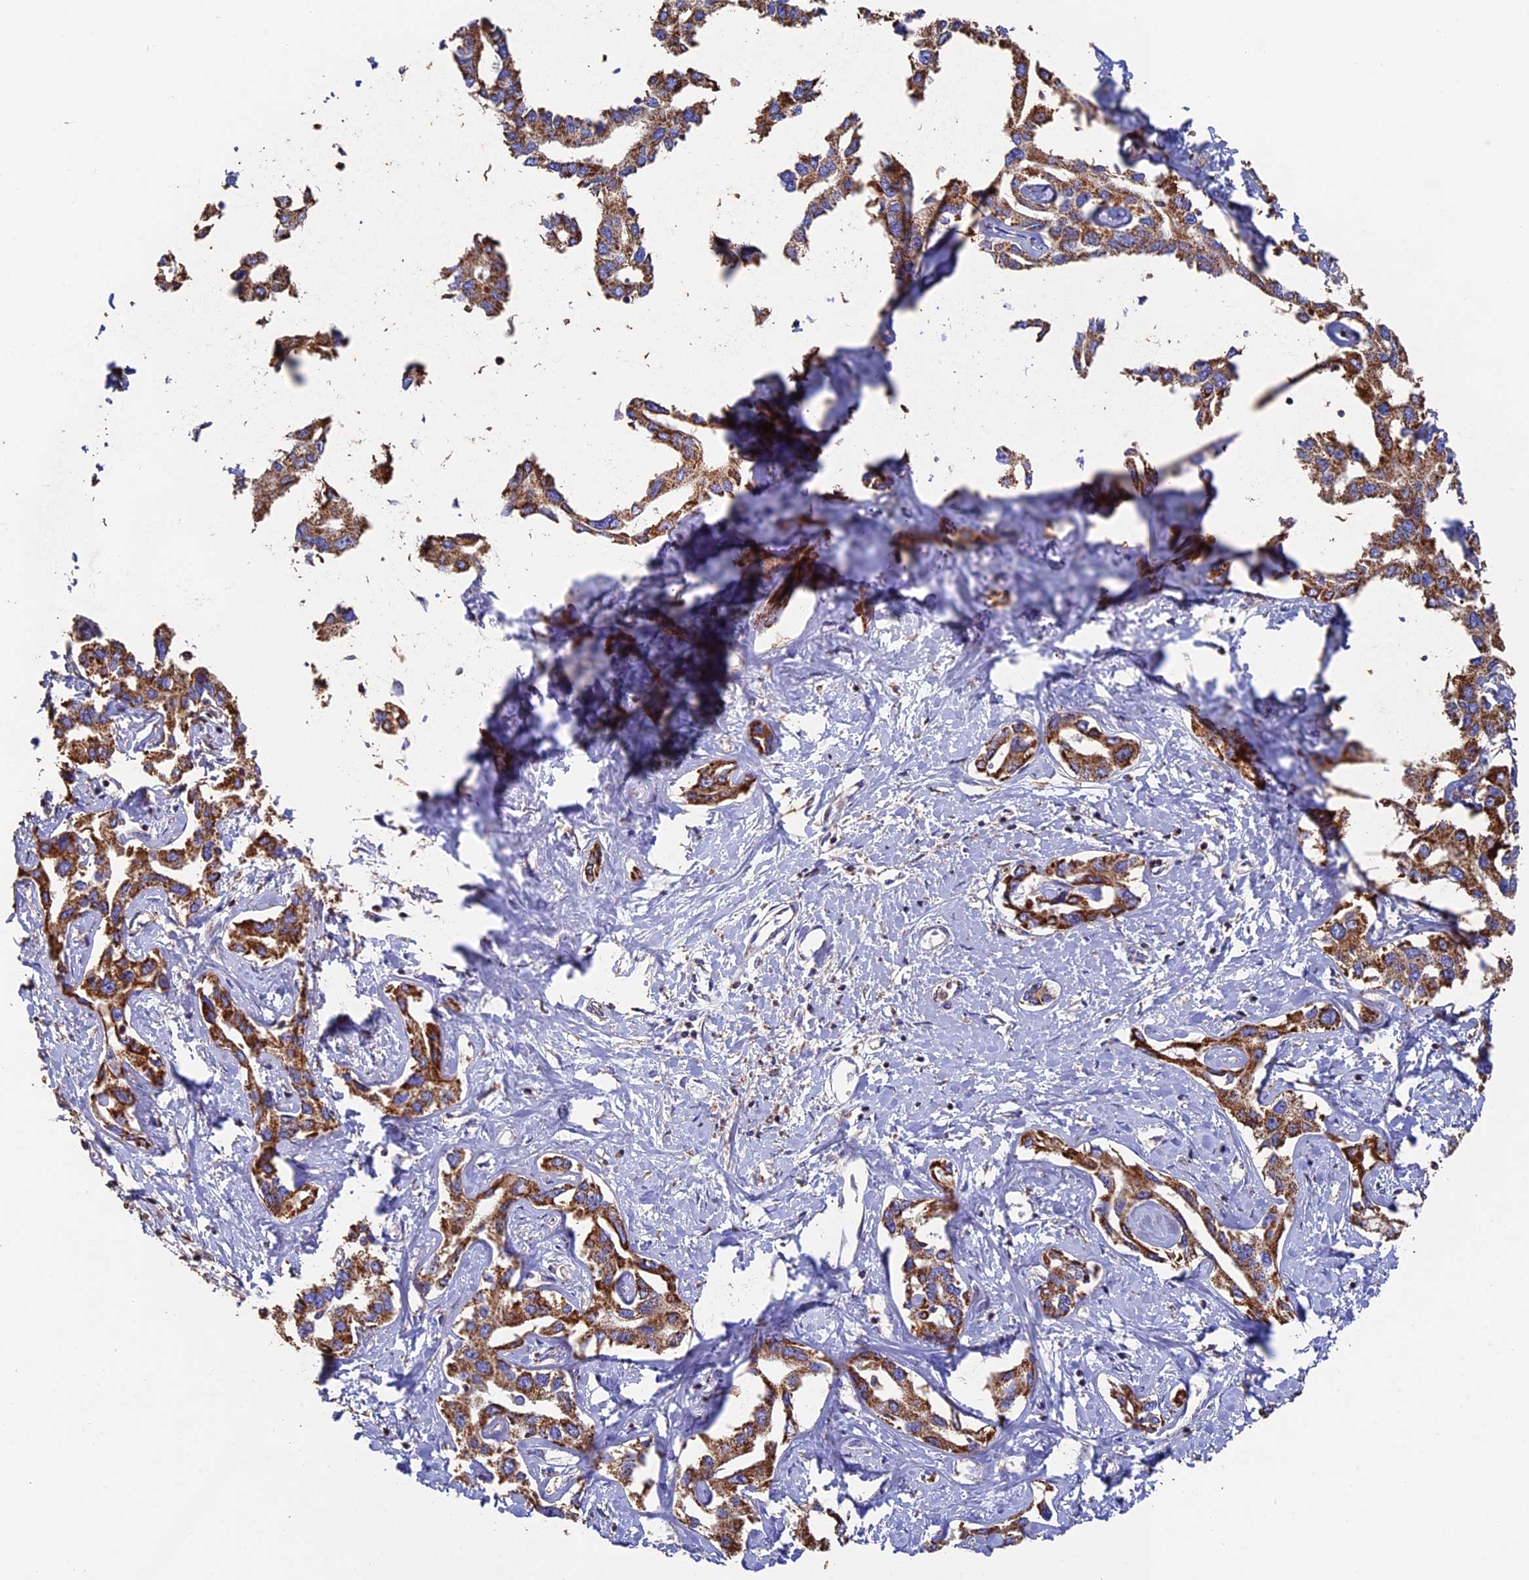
{"staining": {"intensity": "strong", "quantity": ">75%", "location": "cytoplasmic/membranous"}, "tissue": "liver cancer", "cell_type": "Tumor cells", "image_type": "cancer", "snomed": [{"axis": "morphology", "description": "Cholangiocarcinoma"}, {"axis": "topography", "description": "Liver"}], "caption": "Immunohistochemical staining of liver cancer shows high levels of strong cytoplasmic/membranous protein expression in about >75% of tumor cells.", "gene": "ADAT1", "patient": {"sex": "male", "age": 59}}